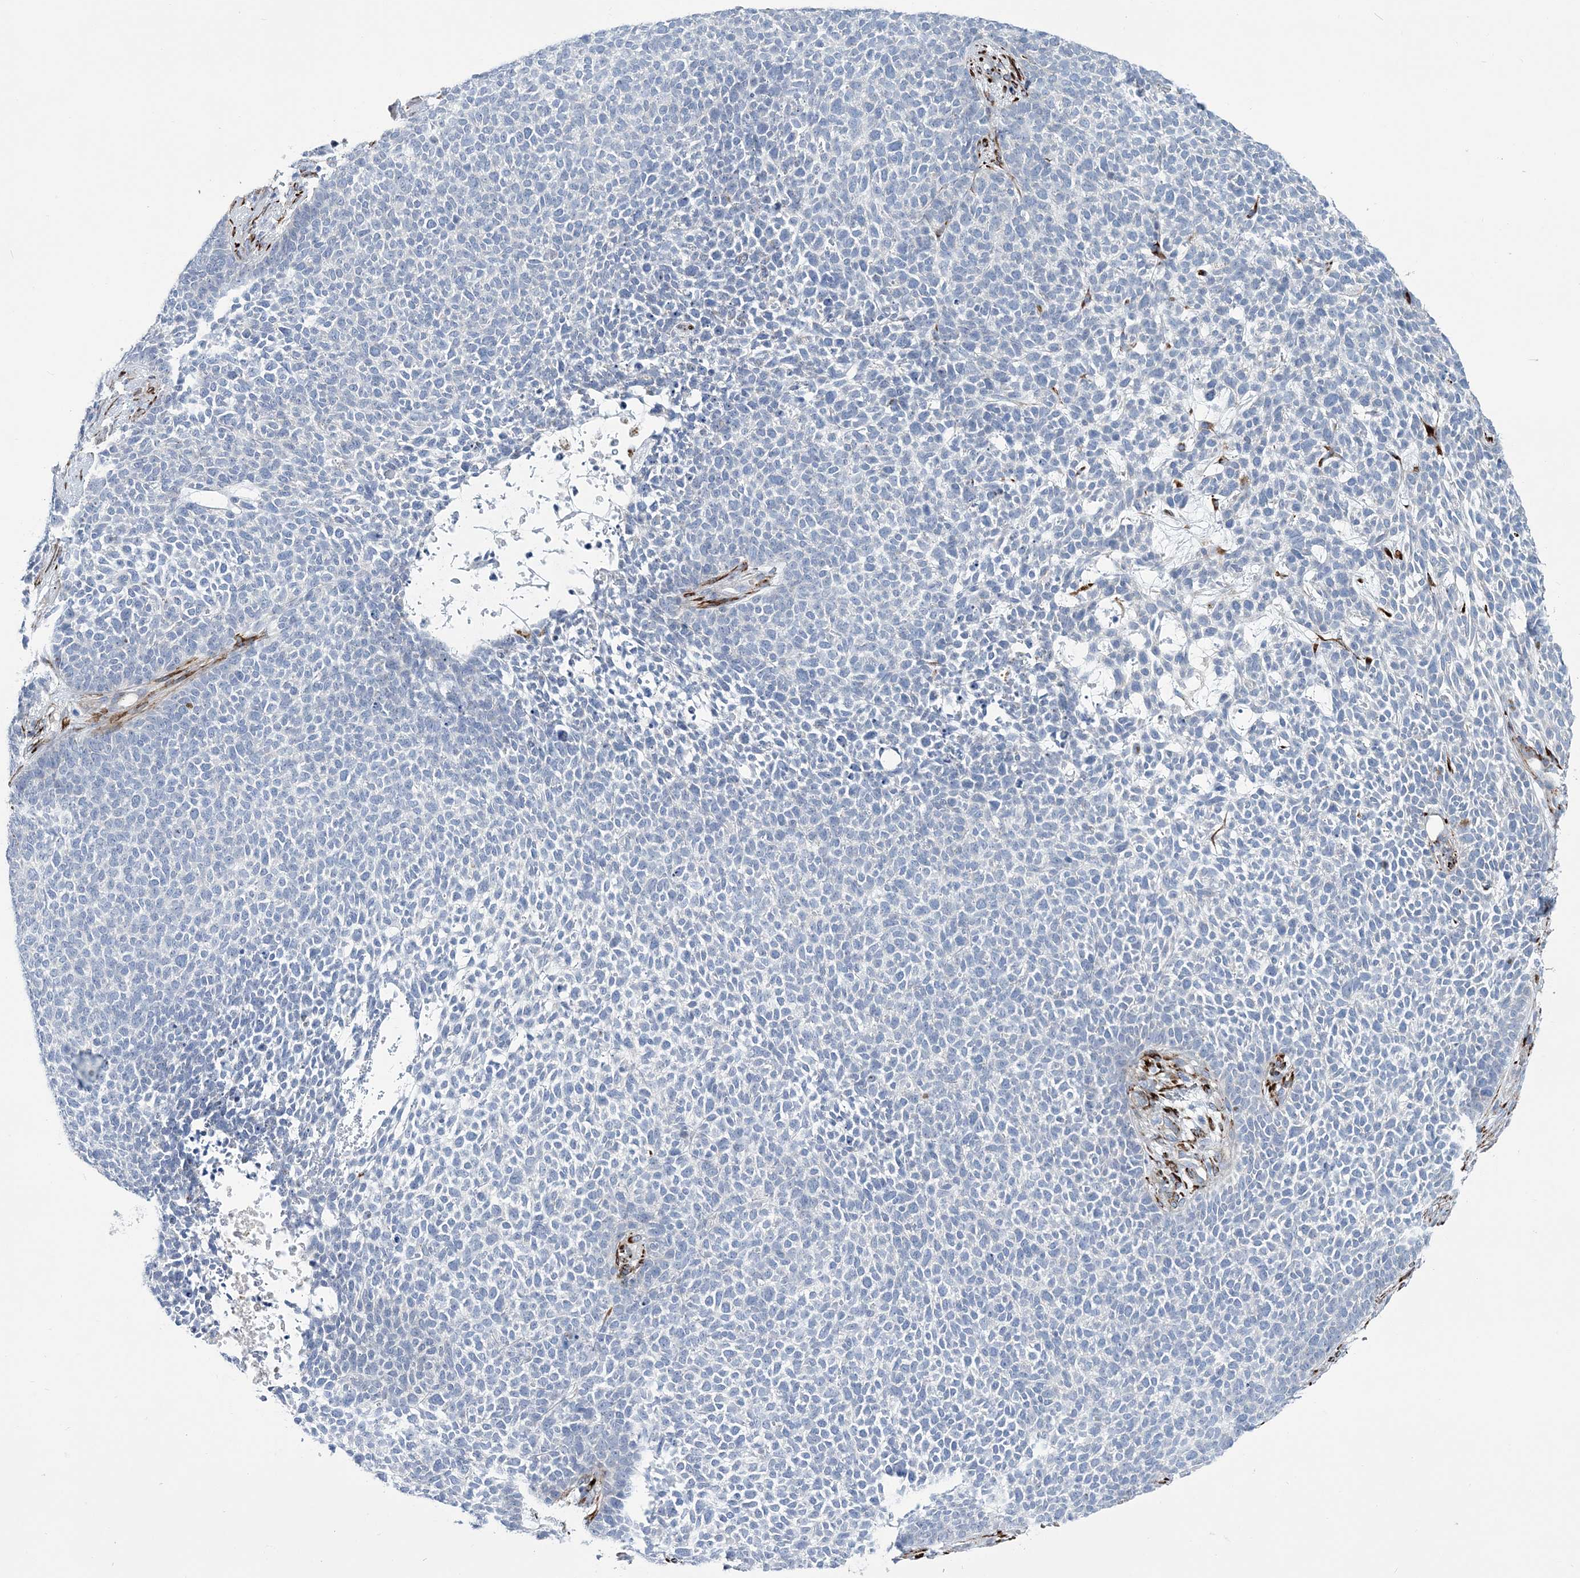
{"staining": {"intensity": "negative", "quantity": "none", "location": "none"}, "tissue": "skin cancer", "cell_type": "Tumor cells", "image_type": "cancer", "snomed": [{"axis": "morphology", "description": "Basal cell carcinoma"}, {"axis": "topography", "description": "Skin"}], "caption": "Skin cancer (basal cell carcinoma) was stained to show a protein in brown. There is no significant staining in tumor cells.", "gene": "RAB11FIP5", "patient": {"sex": "female", "age": 84}}